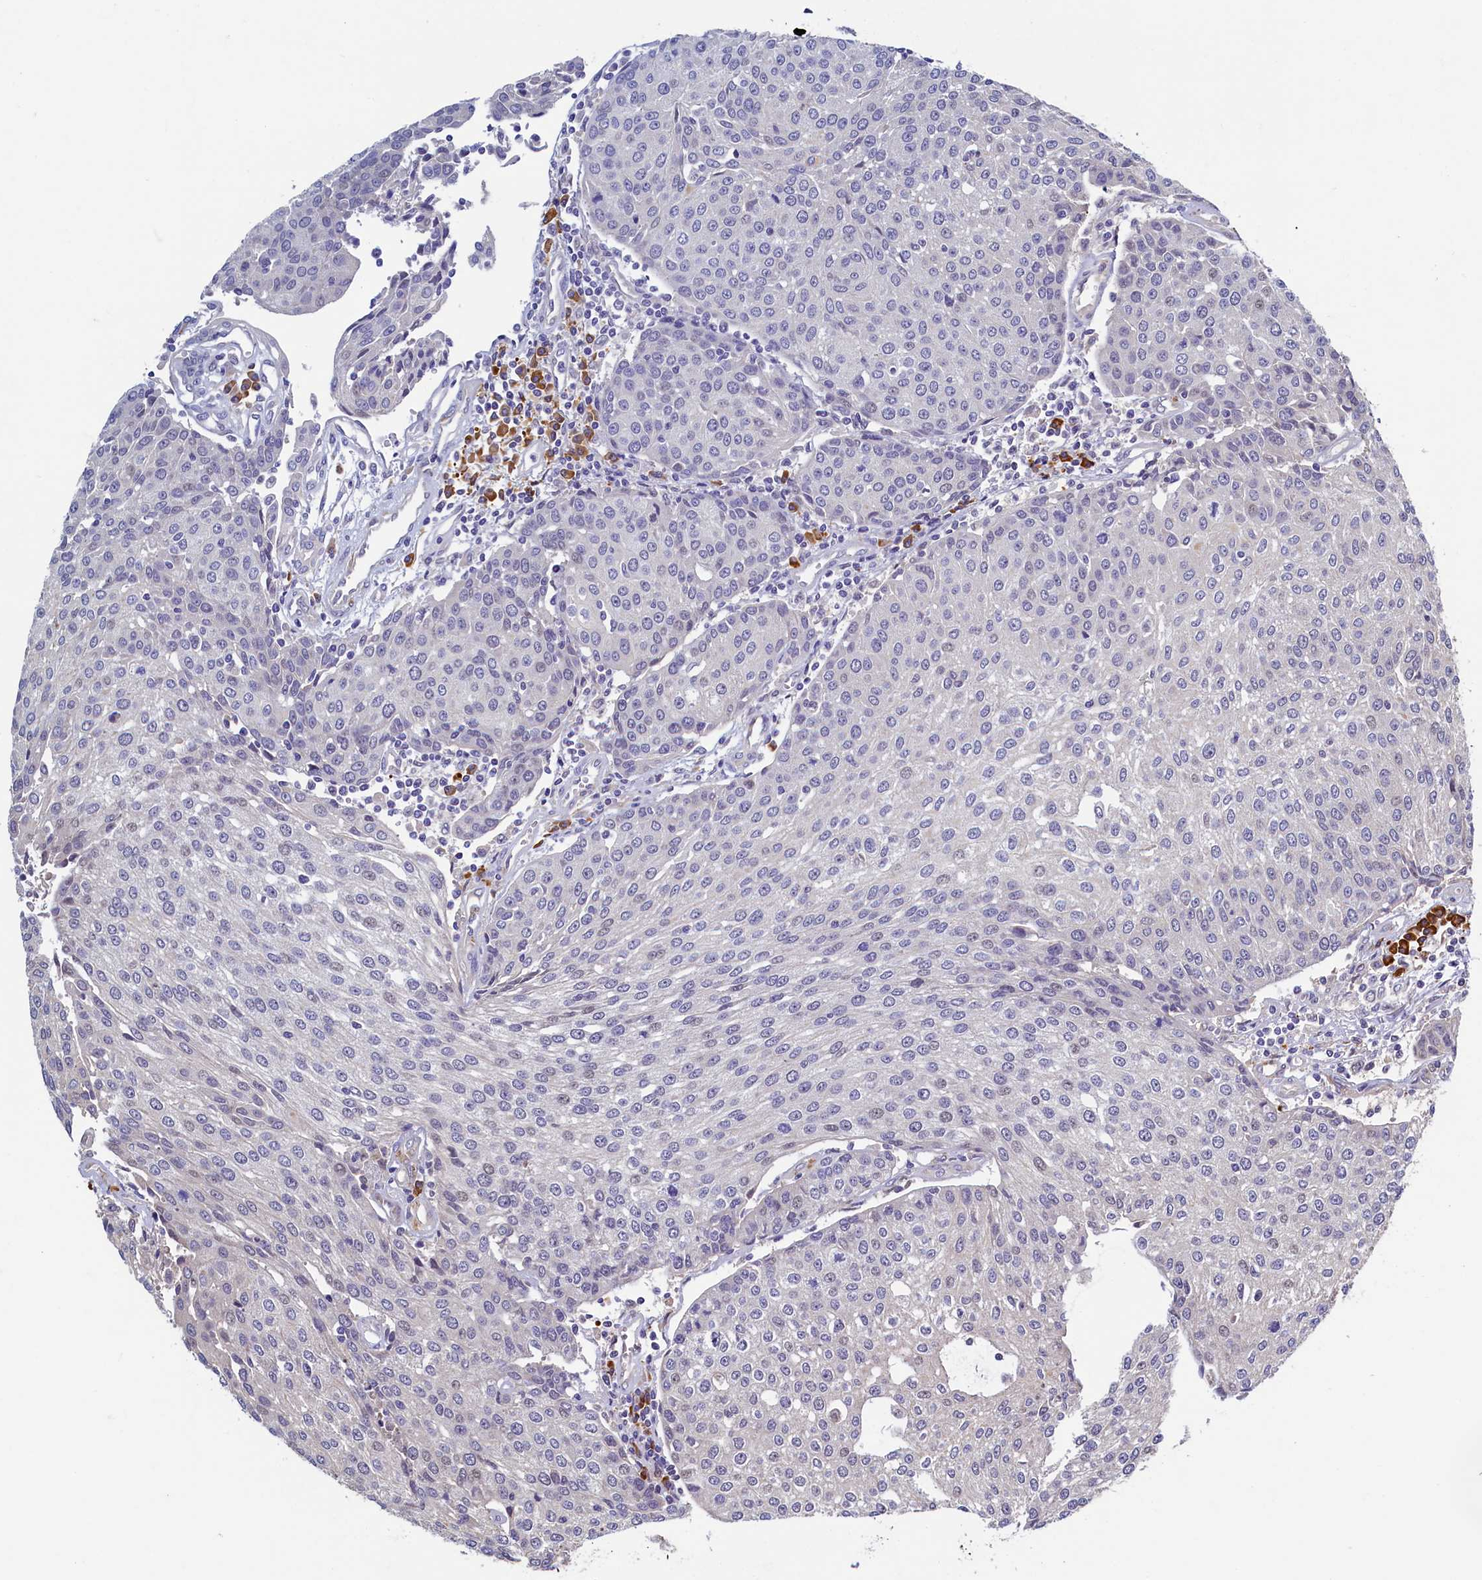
{"staining": {"intensity": "negative", "quantity": "none", "location": "none"}, "tissue": "urothelial cancer", "cell_type": "Tumor cells", "image_type": "cancer", "snomed": [{"axis": "morphology", "description": "Urothelial carcinoma, High grade"}, {"axis": "topography", "description": "Urinary bladder"}], "caption": "IHC photomicrograph of neoplastic tissue: human urothelial carcinoma (high-grade) stained with DAB (3,3'-diaminobenzidine) exhibits no significant protein expression in tumor cells.", "gene": "SLC16A14", "patient": {"sex": "female", "age": 85}}